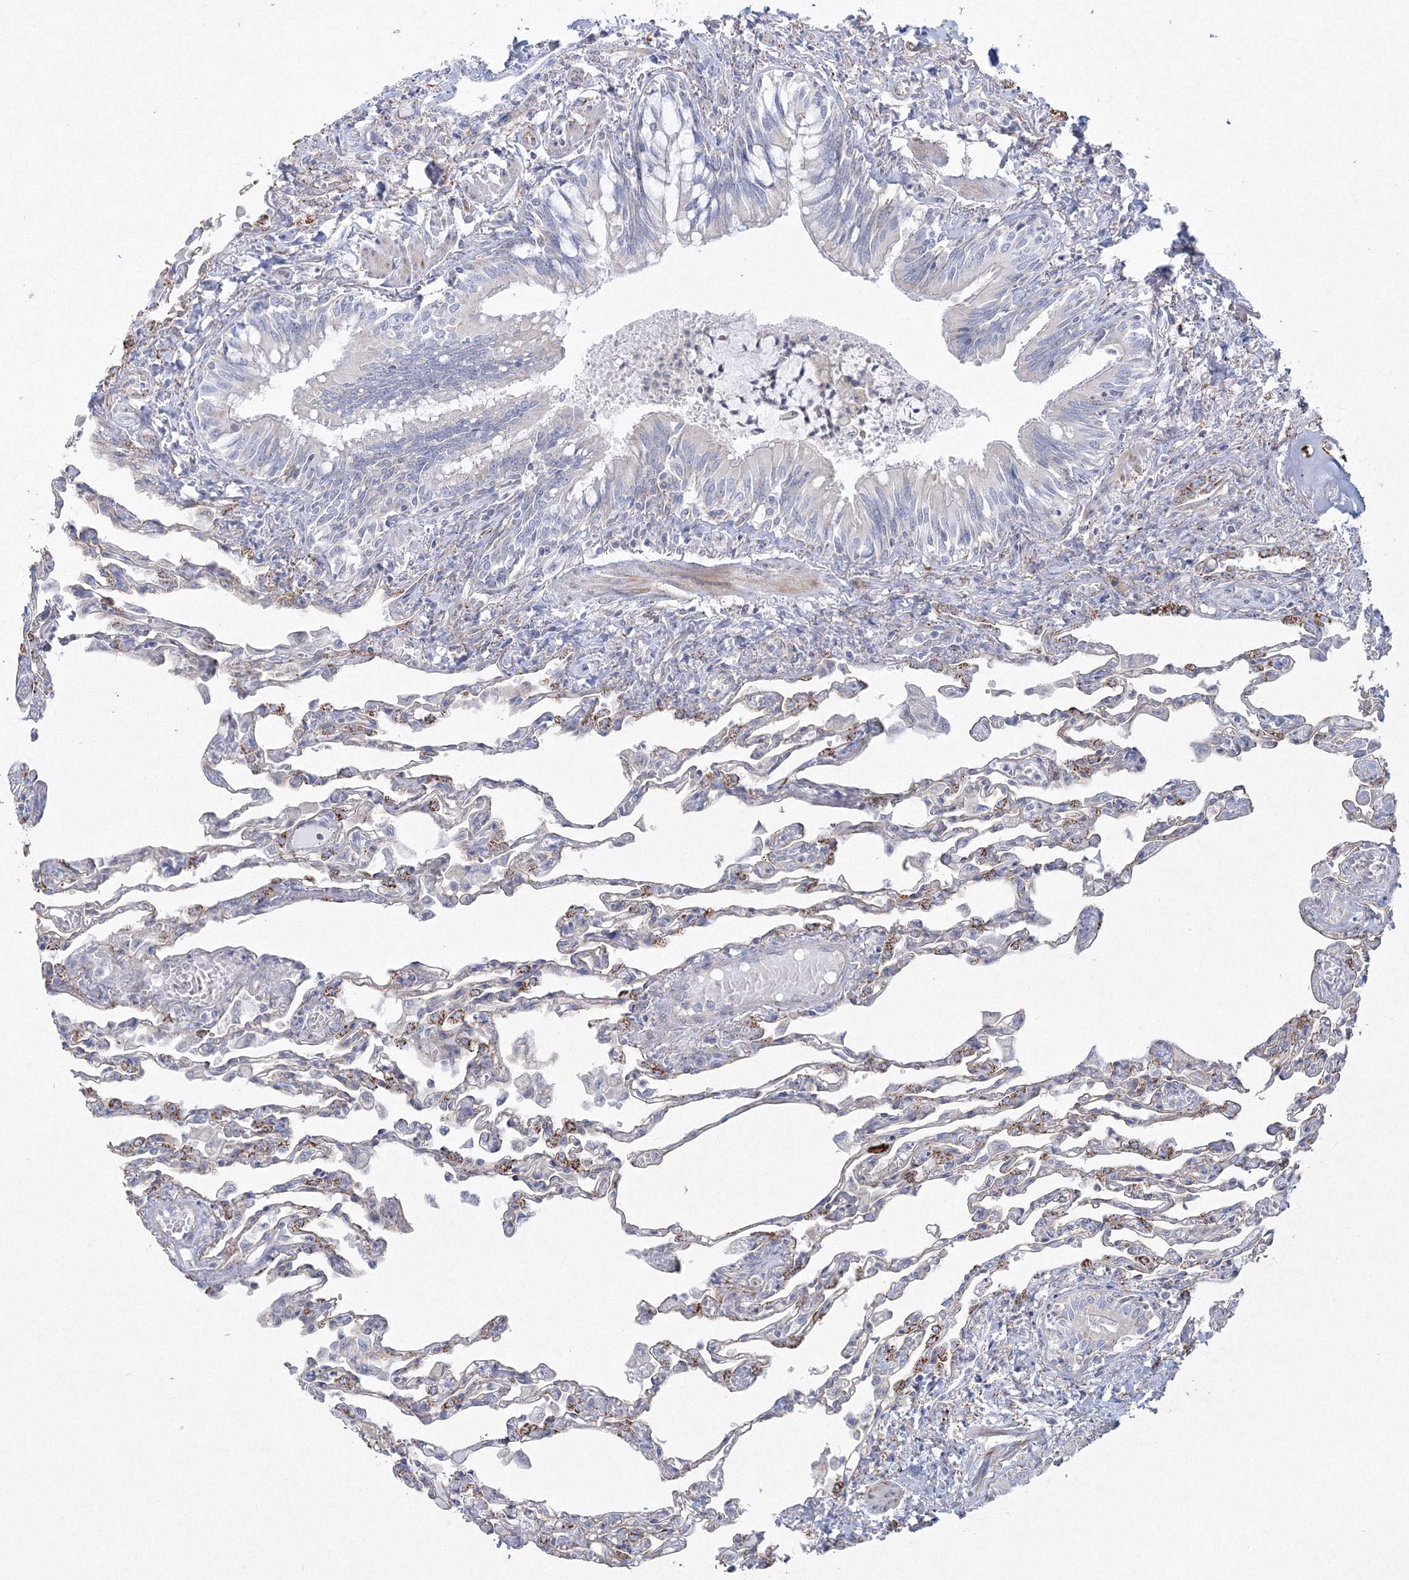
{"staining": {"intensity": "moderate", "quantity": "<25%", "location": "cytoplasmic/membranous"}, "tissue": "lung", "cell_type": "Alveolar cells", "image_type": "normal", "snomed": [{"axis": "morphology", "description": "Normal tissue, NOS"}, {"axis": "topography", "description": "Bronchus"}, {"axis": "topography", "description": "Lung"}], "caption": "Brown immunohistochemical staining in normal lung exhibits moderate cytoplasmic/membranous expression in approximately <25% of alveolar cells. Nuclei are stained in blue.", "gene": "WDR49", "patient": {"sex": "female", "age": 49}}